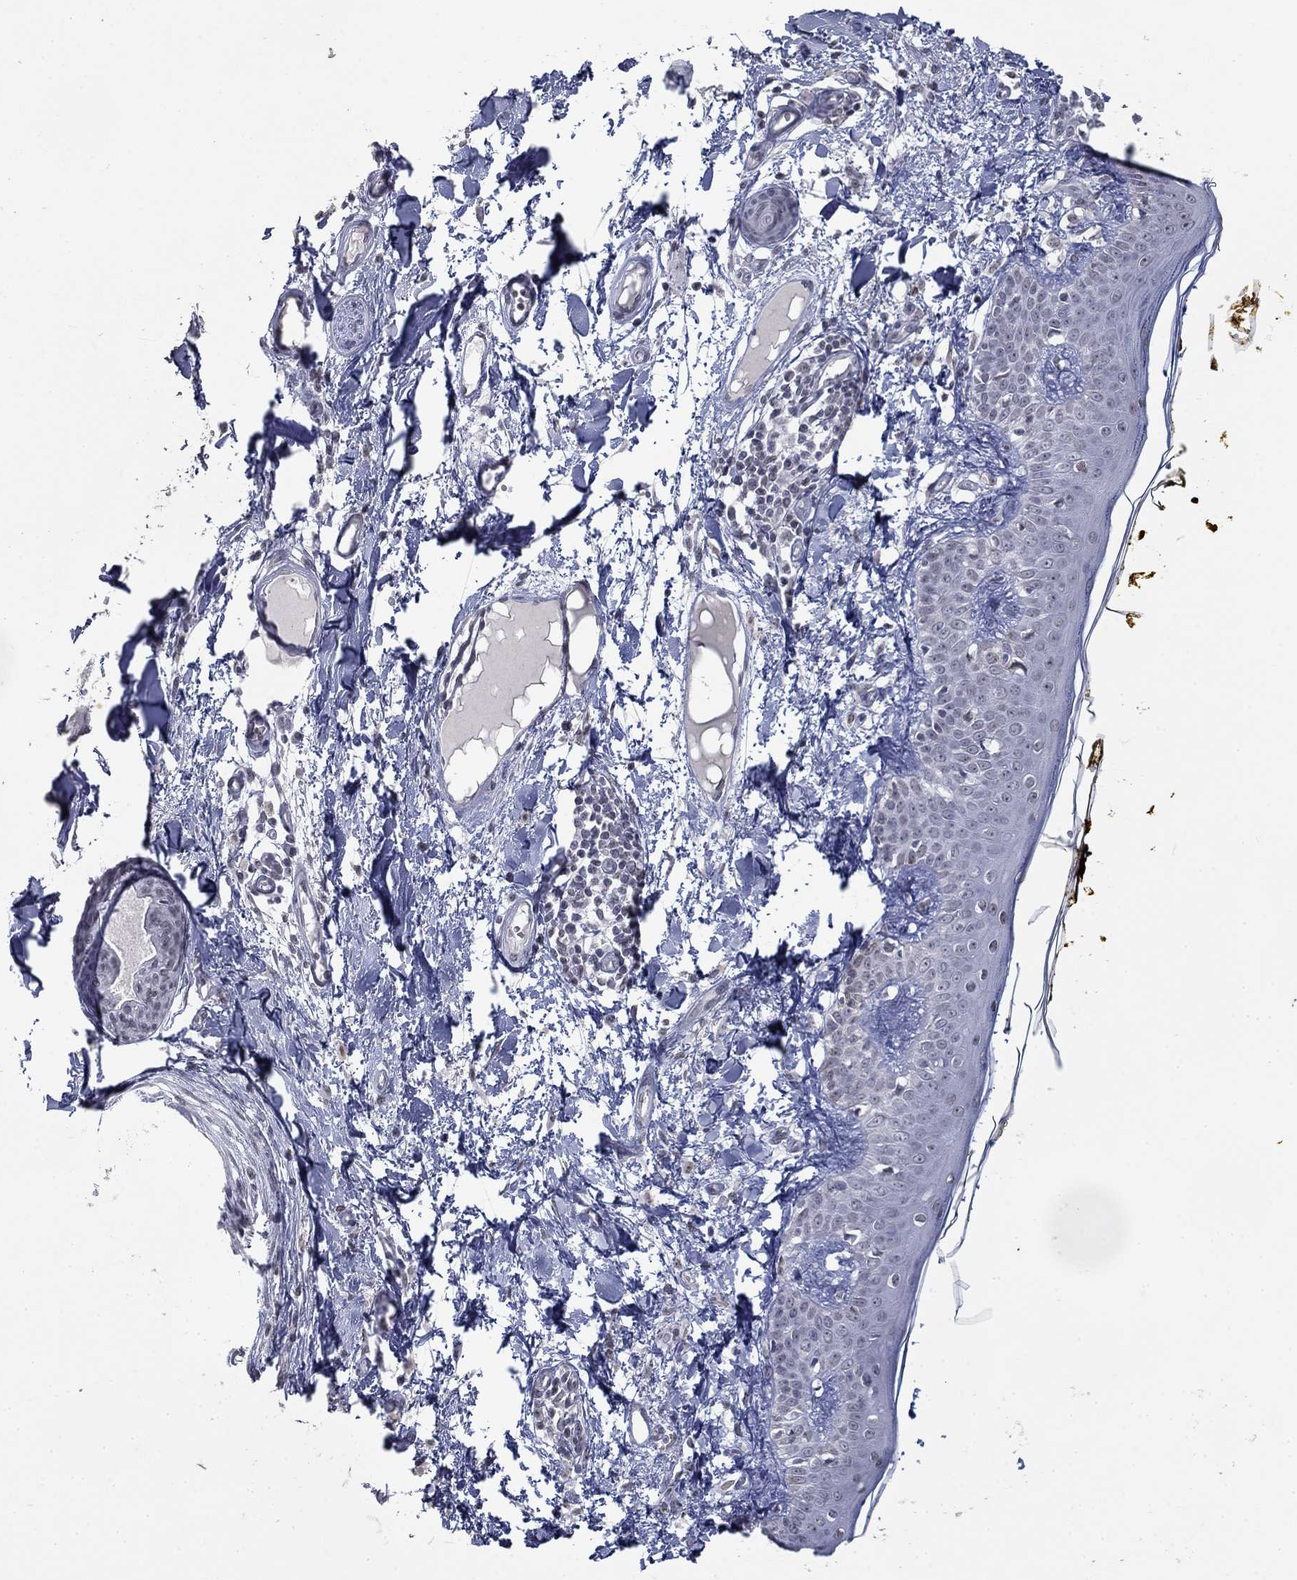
{"staining": {"intensity": "negative", "quantity": "none", "location": "none"}, "tissue": "skin", "cell_type": "Fibroblasts", "image_type": "normal", "snomed": [{"axis": "morphology", "description": "Normal tissue, NOS"}, {"axis": "topography", "description": "Skin"}], "caption": "Fibroblasts show no significant positivity in unremarkable skin. (DAB immunohistochemistry (IHC) visualized using brightfield microscopy, high magnification).", "gene": "TOR1AIP1", "patient": {"sex": "male", "age": 76}}